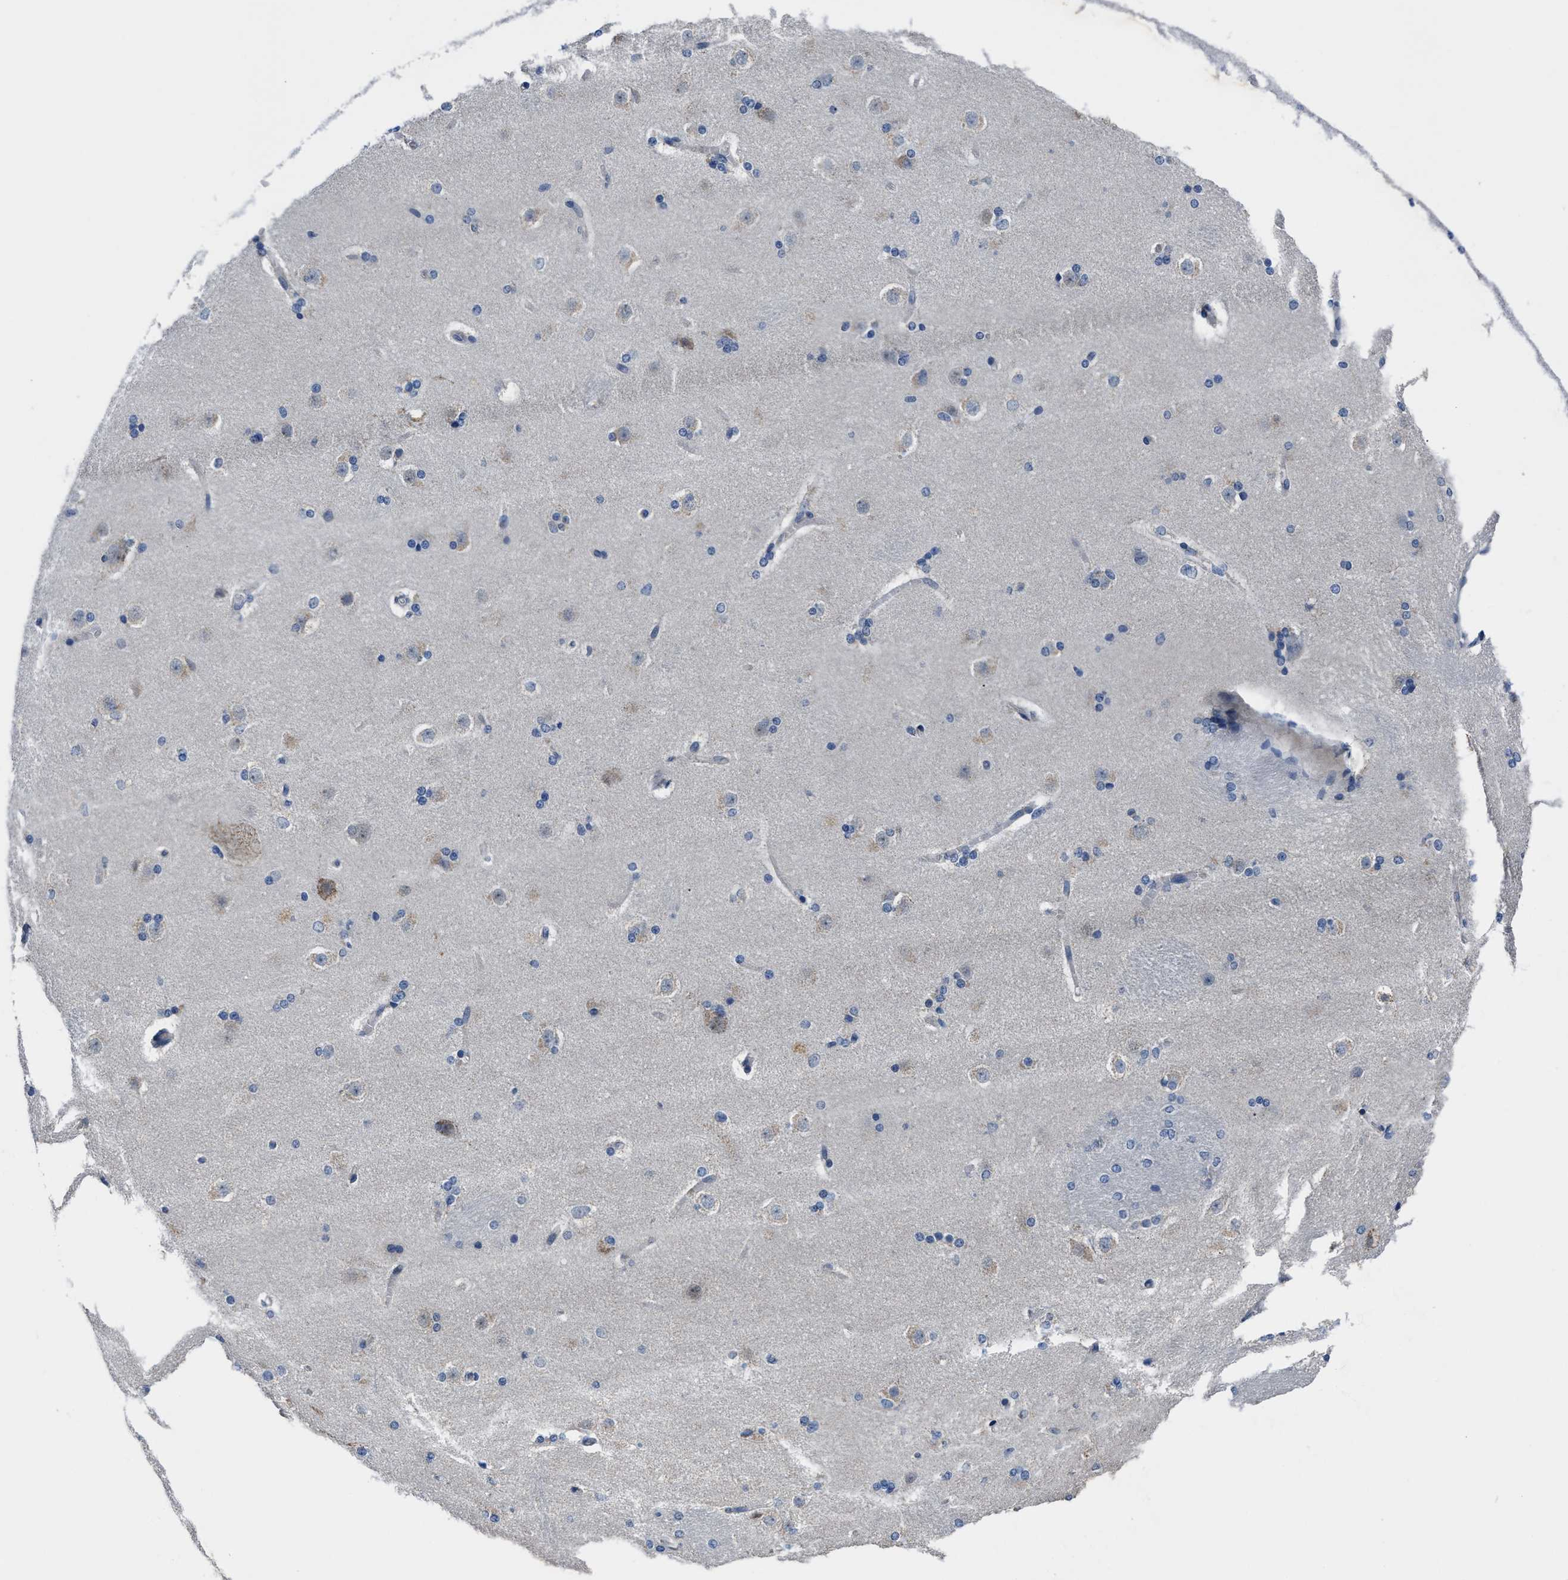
{"staining": {"intensity": "negative", "quantity": "none", "location": "none"}, "tissue": "caudate", "cell_type": "Glial cells", "image_type": "normal", "snomed": [{"axis": "morphology", "description": "Normal tissue, NOS"}, {"axis": "topography", "description": "Lateral ventricle wall"}], "caption": "Immunohistochemistry (IHC) of benign human caudate shows no expression in glial cells. (IHC, brightfield microscopy, high magnification).", "gene": "GHITM", "patient": {"sex": "female", "age": 19}}